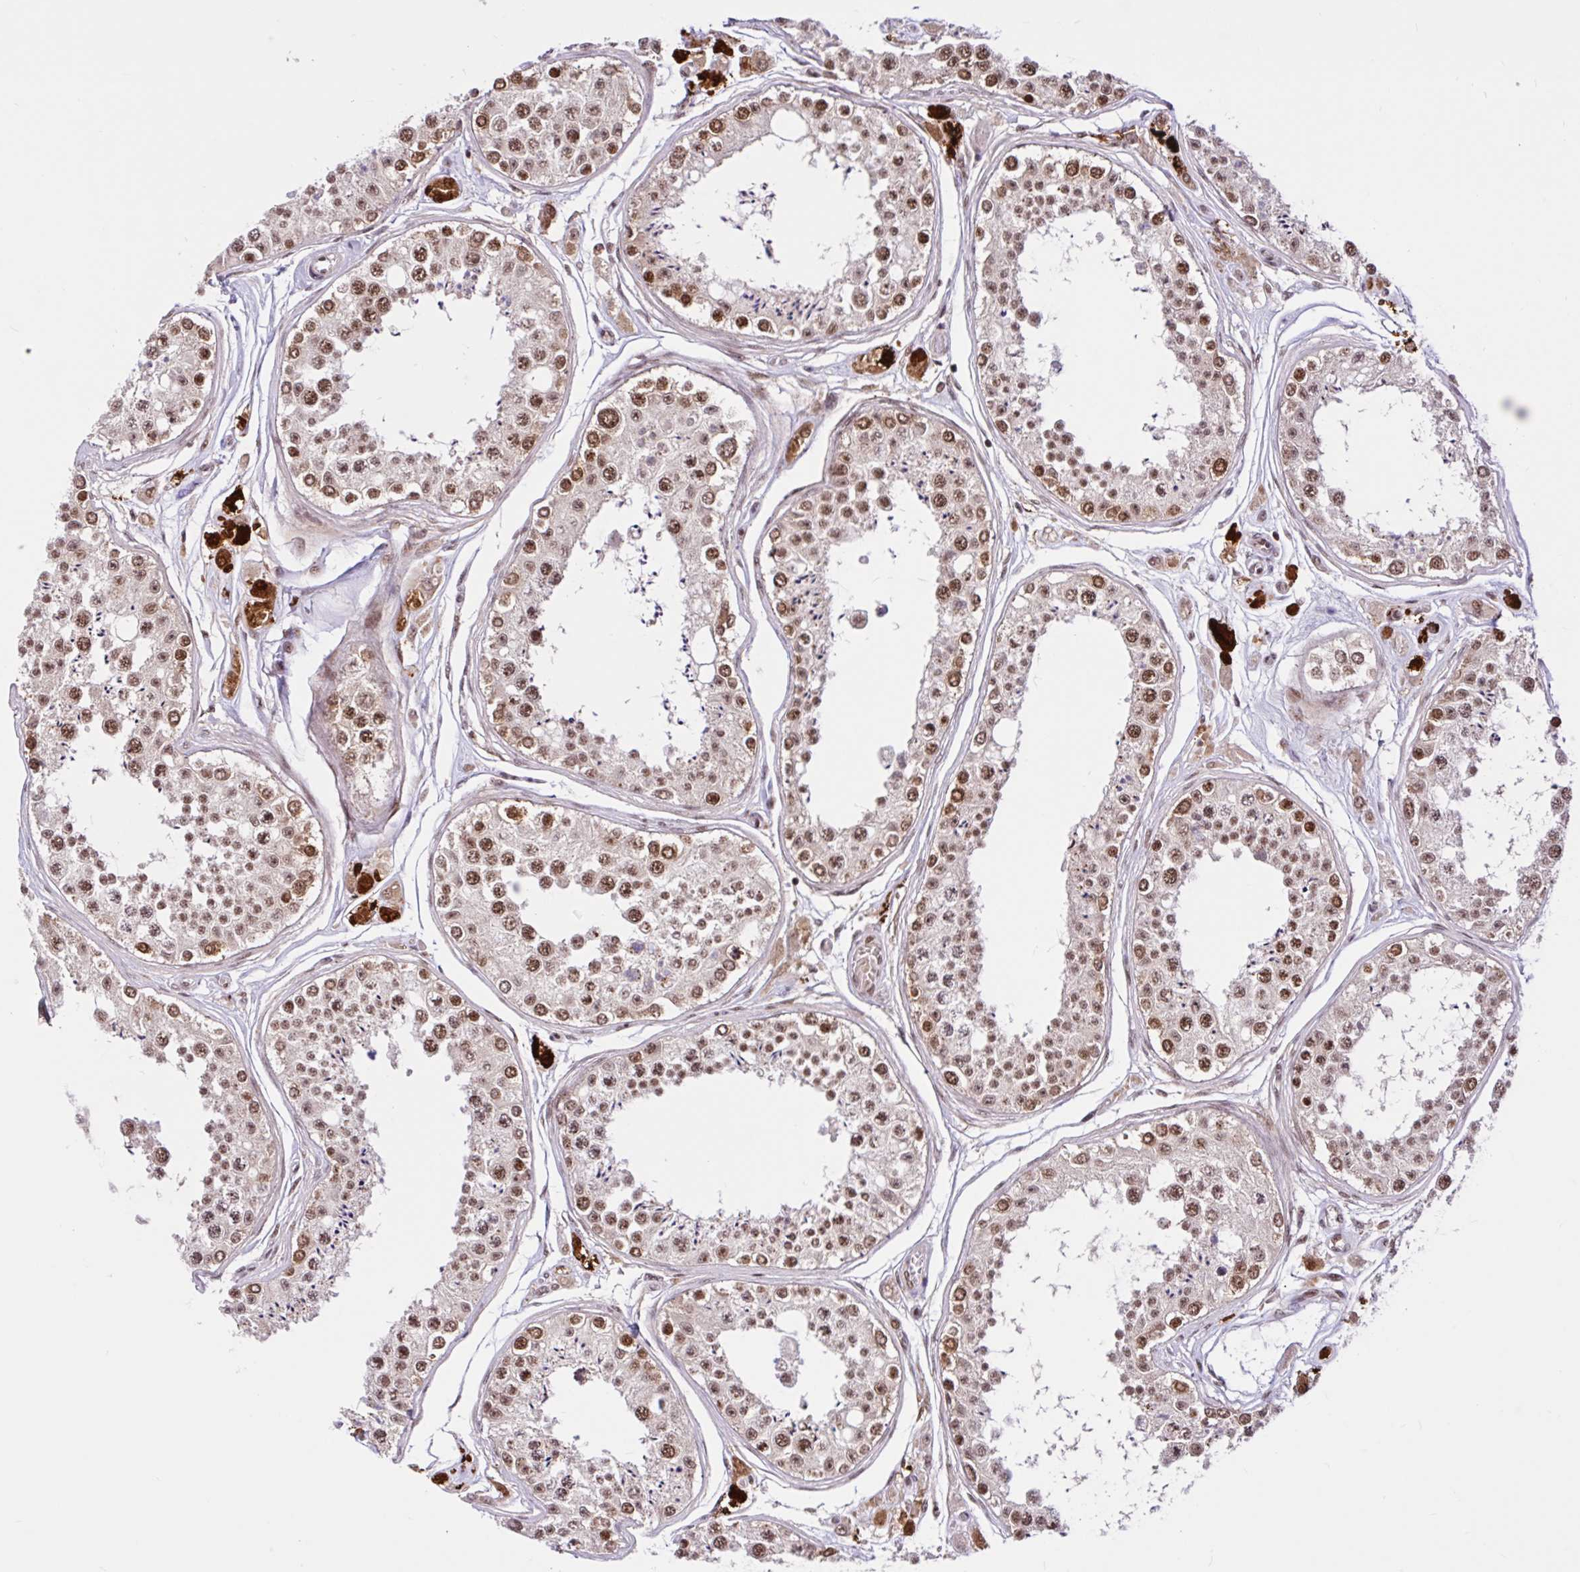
{"staining": {"intensity": "strong", "quantity": "25%-75%", "location": "nuclear"}, "tissue": "testis", "cell_type": "Cells in seminiferous ducts", "image_type": "normal", "snomed": [{"axis": "morphology", "description": "Normal tissue, NOS"}, {"axis": "topography", "description": "Testis"}], "caption": "This photomicrograph exhibits normal testis stained with immunohistochemistry to label a protein in brown. The nuclear of cells in seminiferous ducts show strong positivity for the protein. Nuclei are counter-stained blue.", "gene": "CCDC12", "patient": {"sex": "male", "age": 25}}